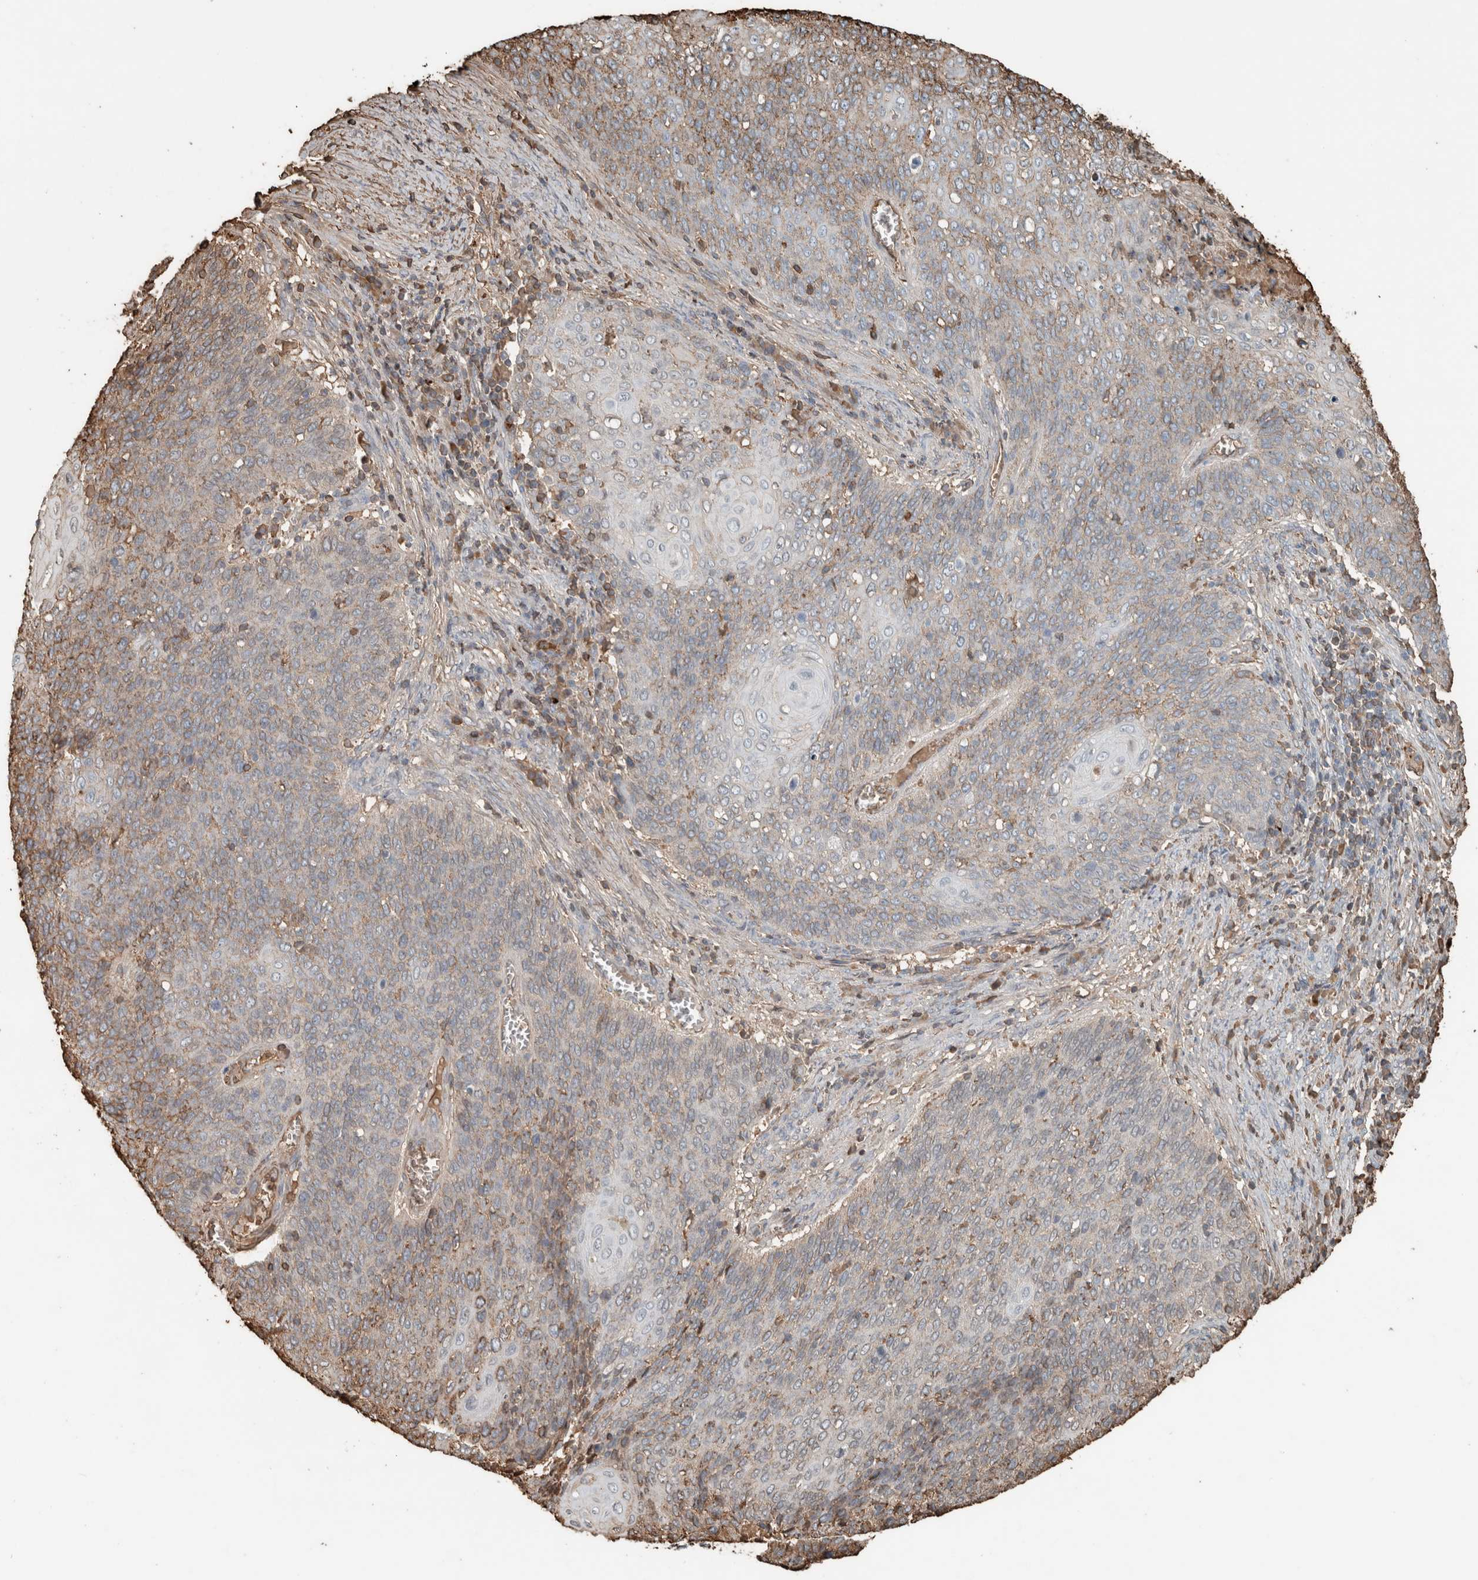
{"staining": {"intensity": "weak", "quantity": "25%-75%", "location": "cytoplasmic/membranous"}, "tissue": "cervical cancer", "cell_type": "Tumor cells", "image_type": "cancer", "snomed": [{"axis": "morphology", "description": "Squamous cell carcinoma, NOS"}, {"axis": "topography", "description": "Cervix"}], "caption": "Cervical cancer stained with a brown dye demonstrates weak cytoplasmic/membranous positive expression in about 25%-75% of tumor cells.", "gene": "USP34", "patient": {"sex": "female", "age": 39}}